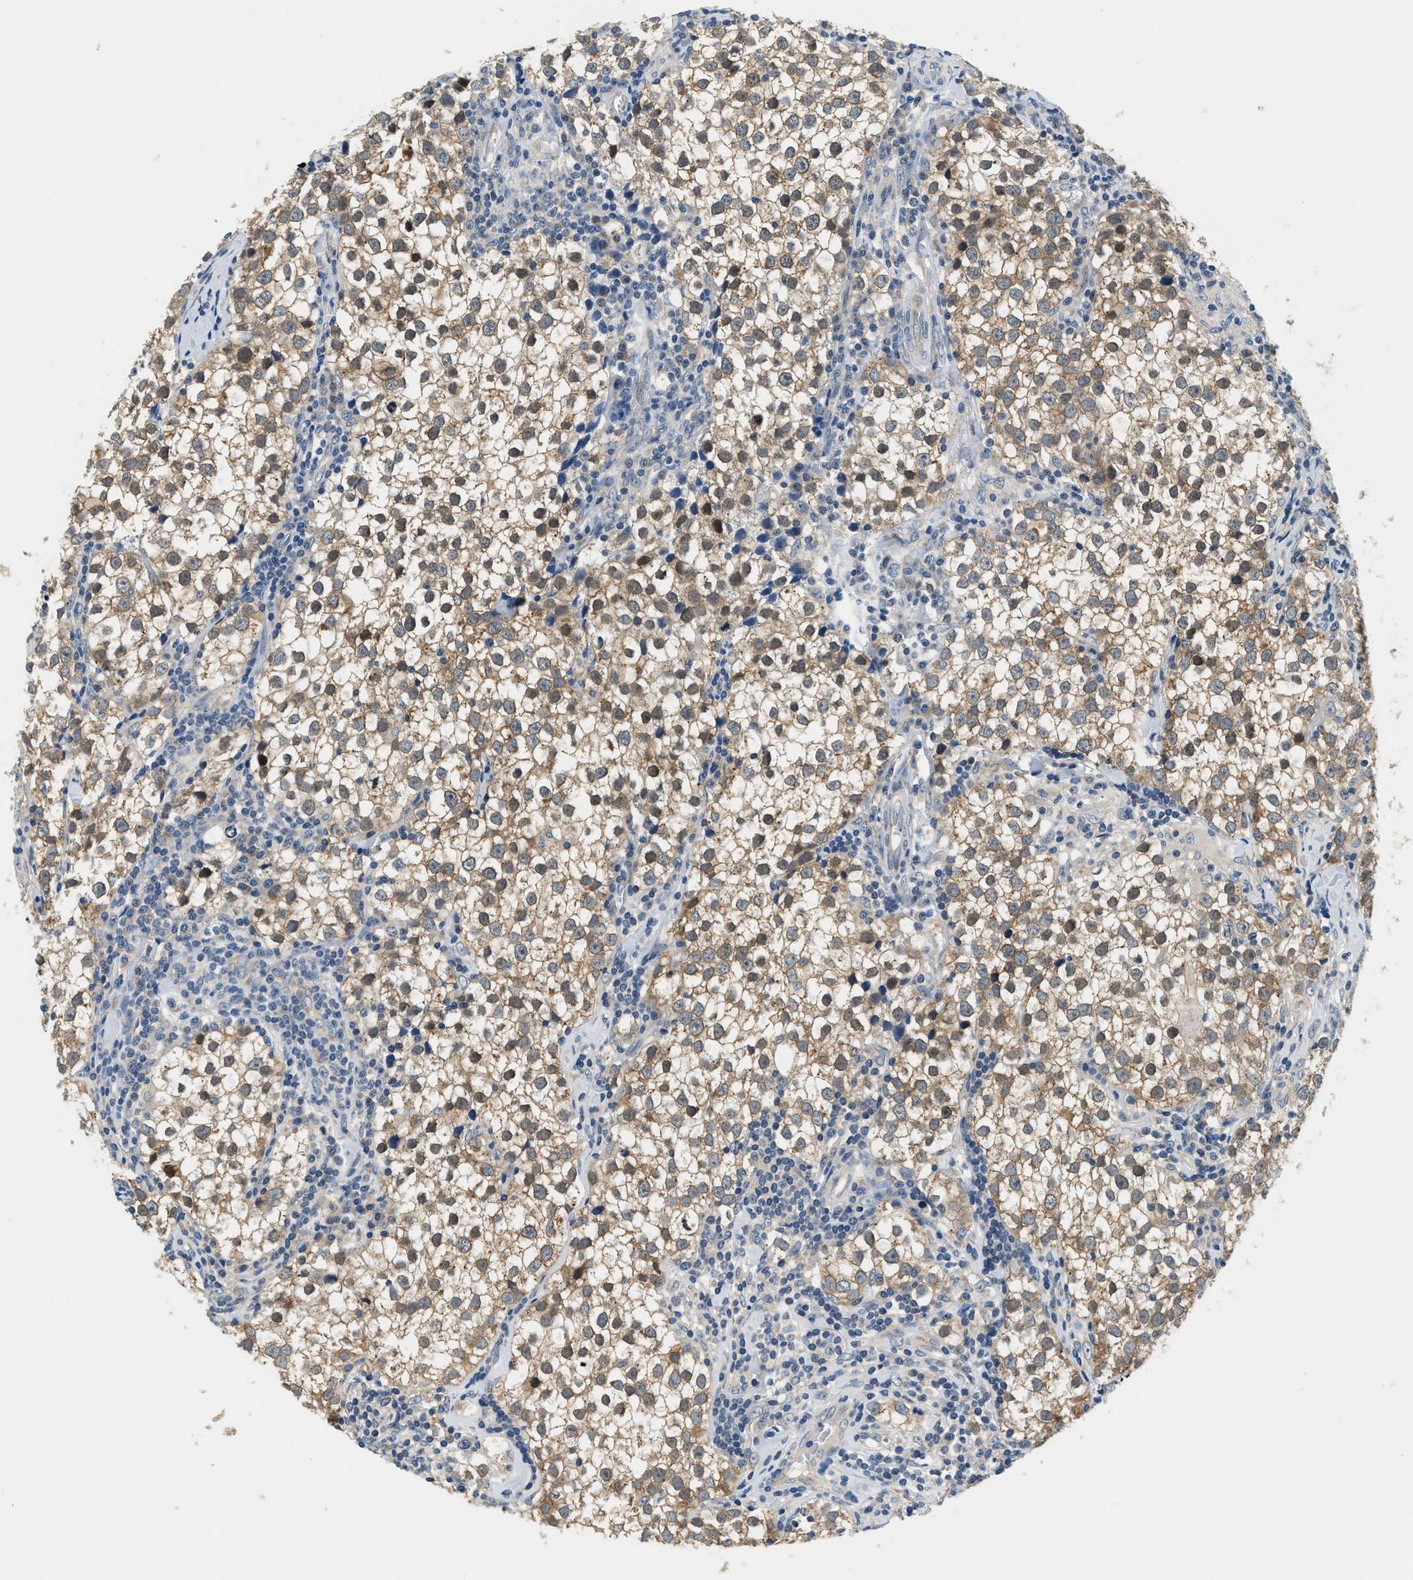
{"staining": {"intensity": "moderate", "quantity": ">75%", "location": "cytoplasmic/membranous"}, "tissue": "testis cancer", "cell_type": "Tumor cells", "image_type": "cancer", "snomed": [{"axis": "morphology", "description": "Seminoma, NOS"}, {"axis": "morphology", "description": "Carcinoma, Embryonal, NOS"}, {"axis": "topography", "description": "Testis"}], "caption": "Embryonal carcinoma (testis) tissue shows moderate cytoplasmic/membranous staining in about >75% of tumor cells (DAB IHC, brown staining for protein, blue staining for nuclei).", "gene": "YAE1", "patient": {"sex": "male", "age": 36}}